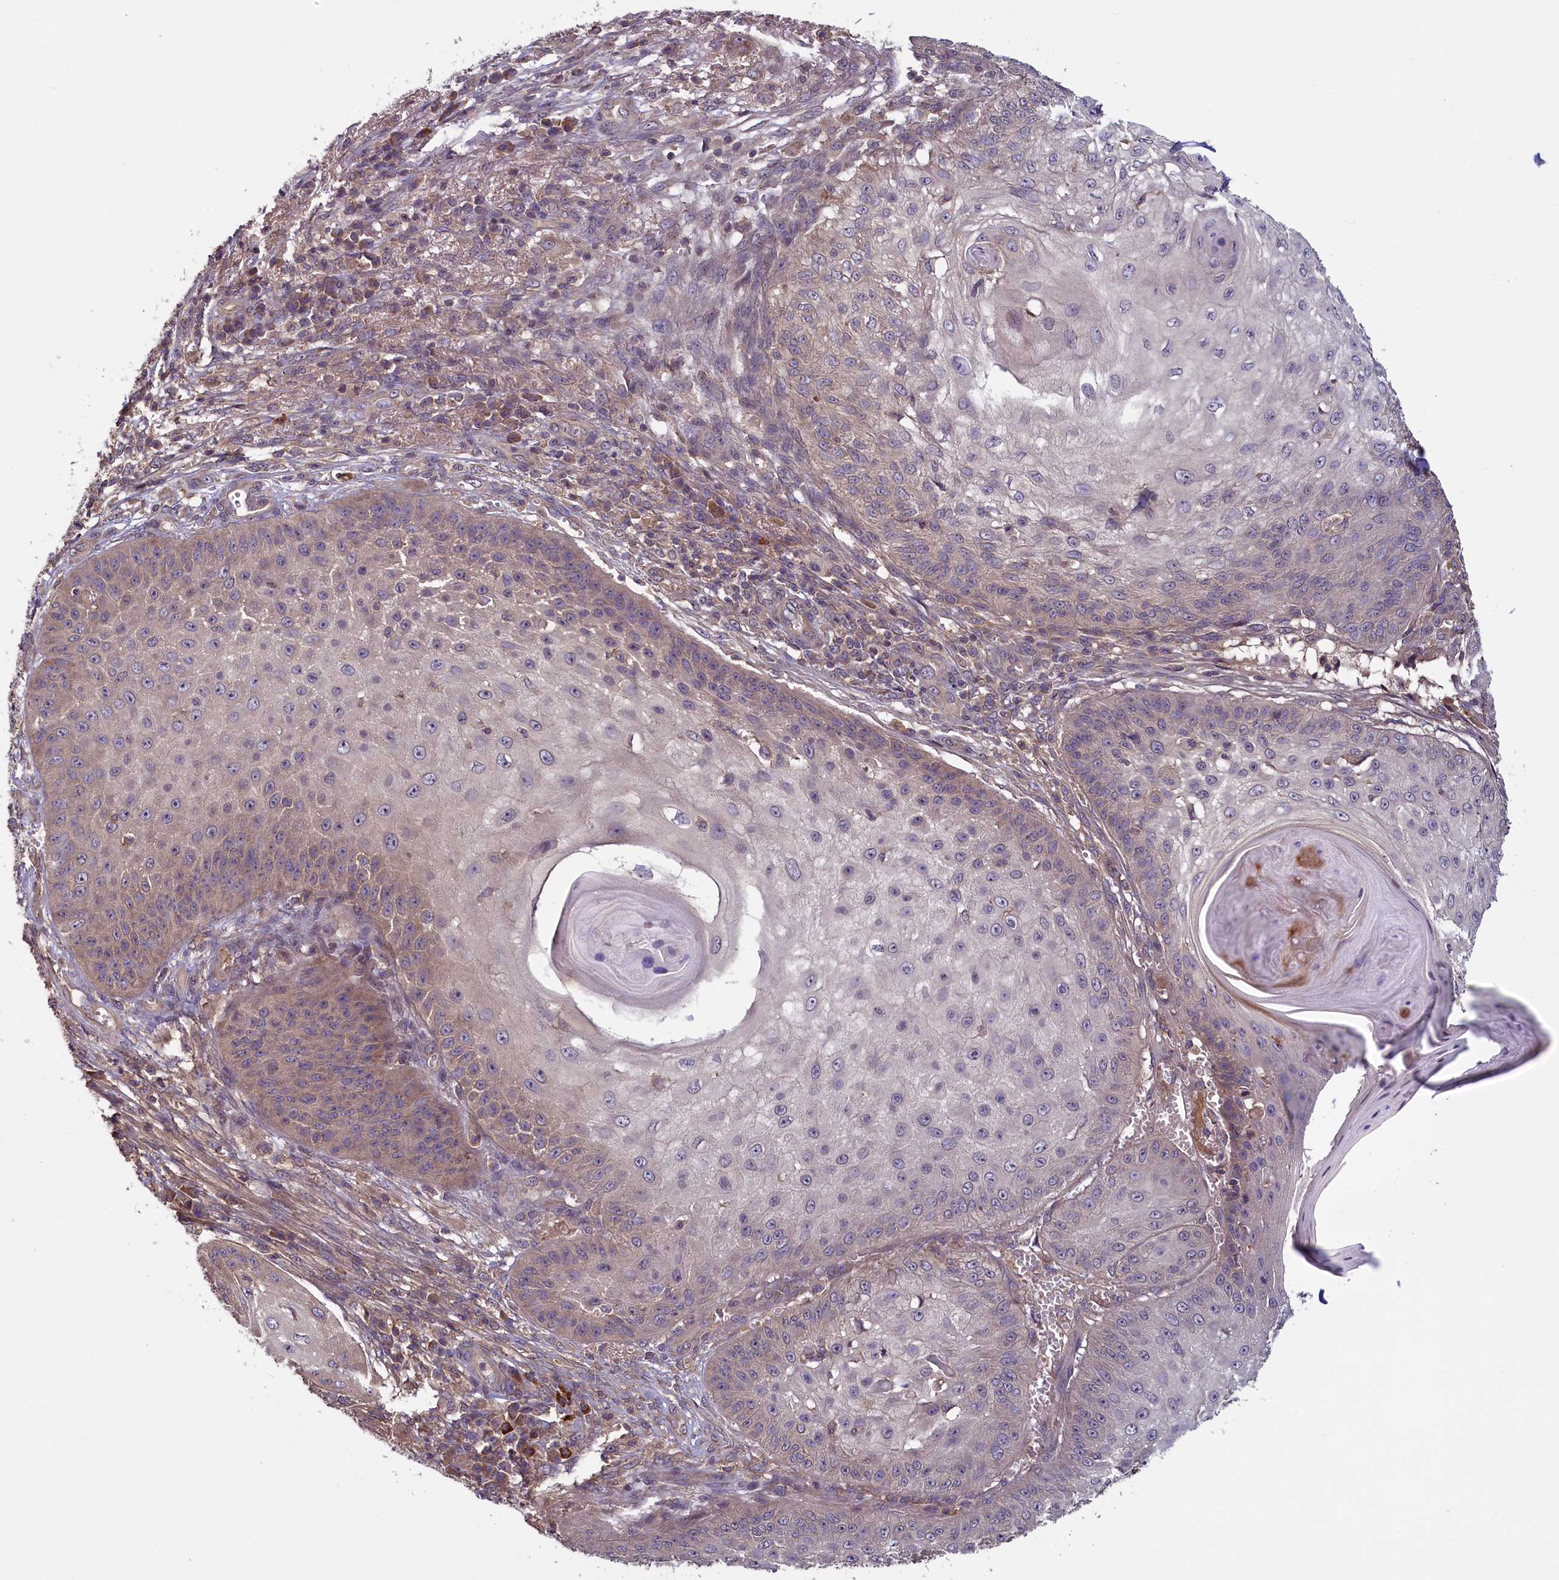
{"staining": {"intensity": "weak", "quantity": "25%-75%", "location": "cytoplasmic/membranous"}, "tissue": "skin cancer", "cell_type": "Tumor cells", "image_type": "cancer", "snomed": [{"axis": "morphology", "description": "Squamous cell carcinoma, NOS"}, {"axis": "topography", "description": "Skin"}], "caption": "The immunohistochemical stain labels weak cytoplasmic/membranous expression in tumor cells of squamous cell carcinoma (skin) tissue.", "gene": "NUDT6", "patient": {"sex": "male", "age": 70}}